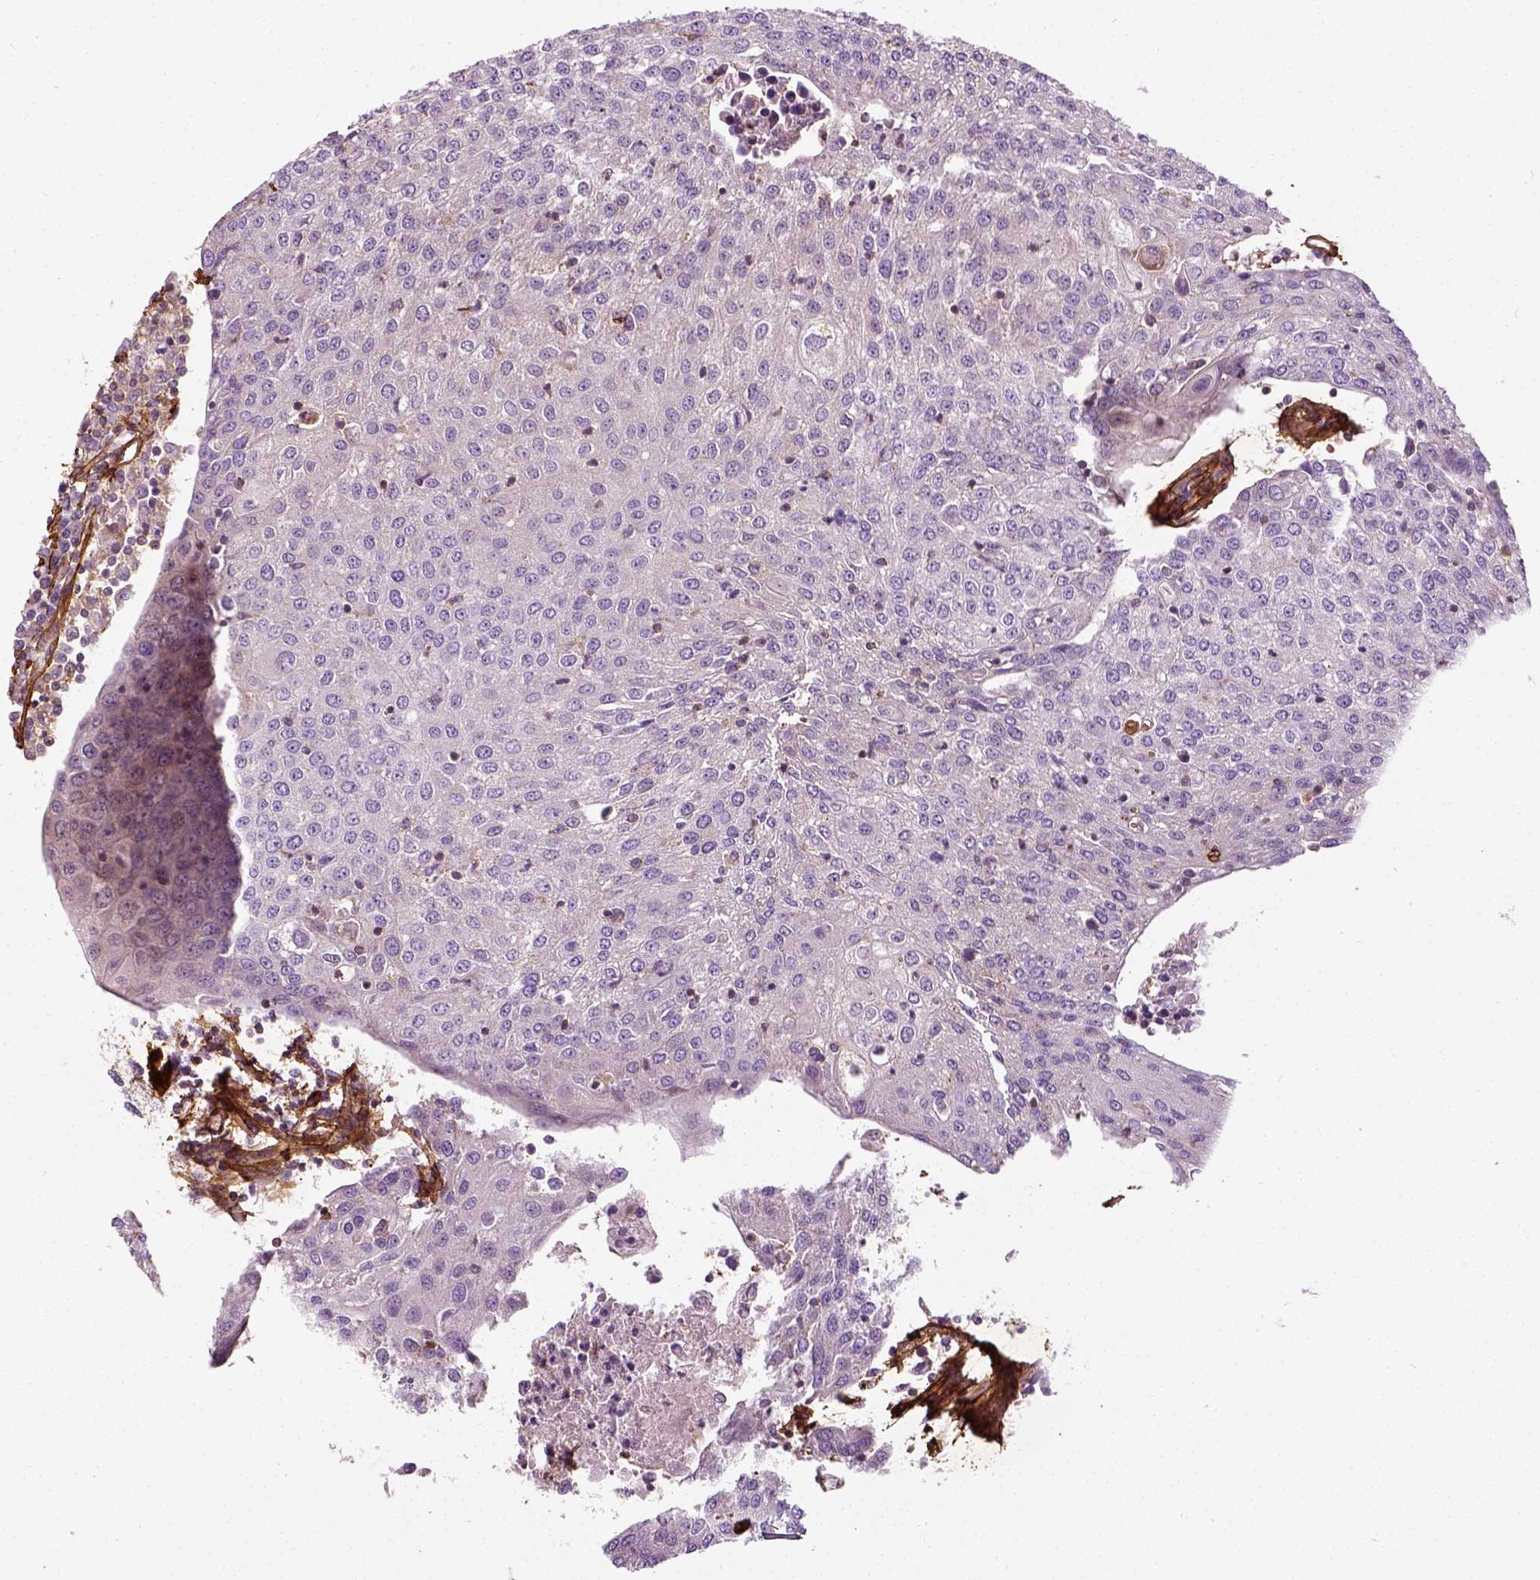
{"staining": {"intensity": "negative", "quantity": "none", "location": "none"}, "tissue": "urothelial cancer", "cell_type": "Tumor cells", "image_type": "cancer", "snomed": [{"axis": "morphology", "description": "Urothelial carcinoma, High grade"}, {"axis": "topography", "description": "Urinary bladder"}], "caption": "The immunohistochemistry photomicrograph has no significant staining in tumor cells of urothelial carcinoma (high-grade) tissue.", "gene": "COL6A2", "patient": {"sex": "female", "age": 85}}